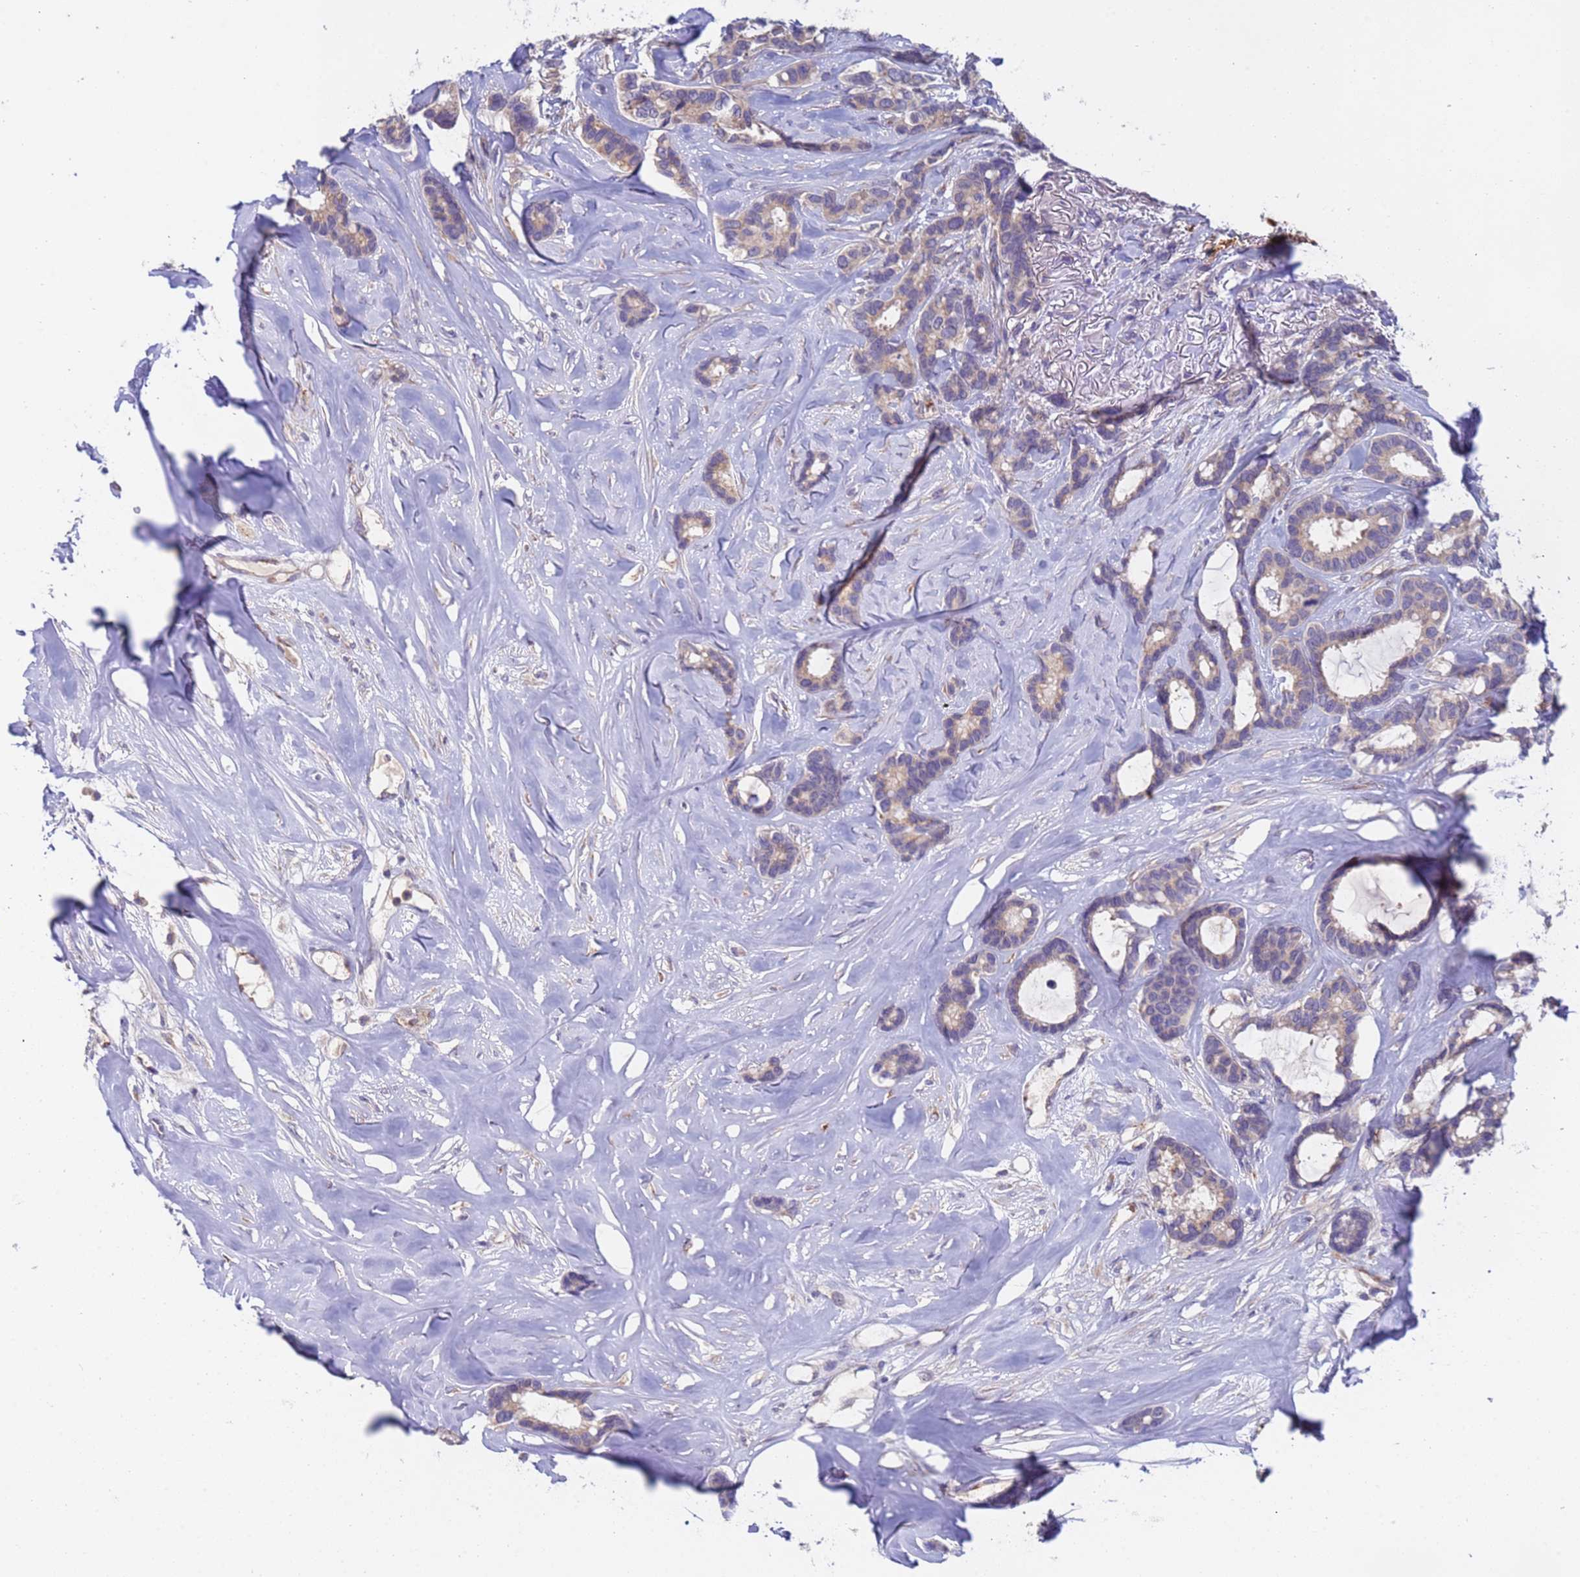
{"staining": {"intensity": "weak", "quantity": "25%-75%", "location": "cytoplasmic/membranous"}, "tissue": "breast cancer", "cell_type": "Tumor cells", "image_type": "cancer", "snomed": [{"axis": "morphology", "description": "Duct carcinoma"}, {"axis": "topography", "description": "Breast"}], "caption": "The image demonstrates staining of breast cancer, revealing weak cytoplasmic/membranous protein expression (brown color) within tumor cells.", "gene": "ZNF248", "patient": {"sex": "female", "age": 87}}